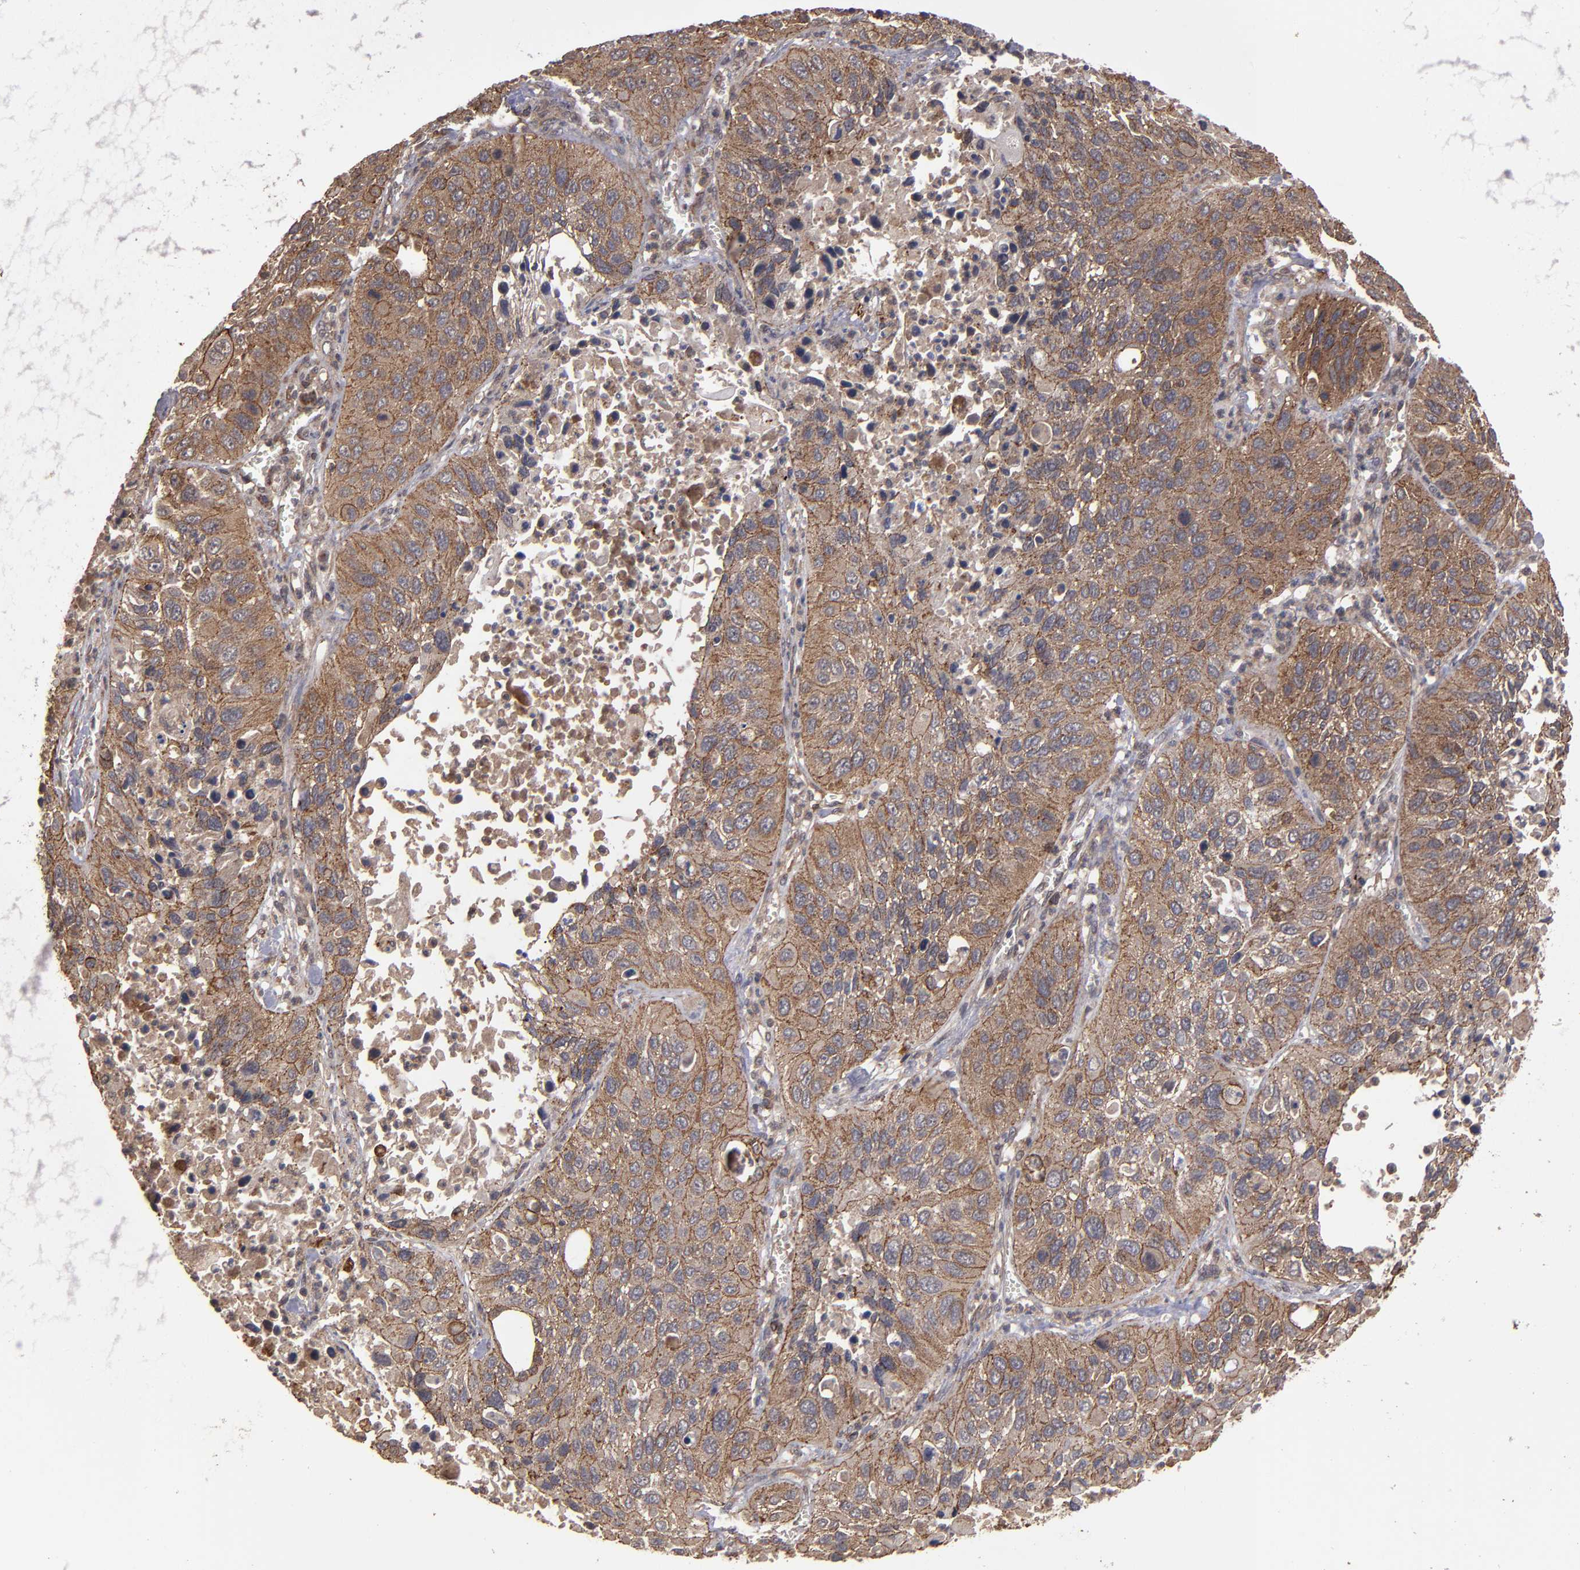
{"staining": {"intensity": "weak", "quantity": ">75%", "location": "cytoplasmic/membranous"}, "tissue": "lung cancer", "cell_type": "Tumor cells", "image_type": "cancer", "snomed": [{"axis": "morphology", "description": "Squamous cell carcinoma, NOS"}, {"axis": "topography", "description": "Lung"}], "caption": "Immunohistochemistry (DAB) staining of lung squamous cell carcinoma demonstrates weak cytoplasmic/membranous protein positivity in about >75% of tumor cells. The staining was performed using DAB to visualize the protein expression in brown, while the nuclei were stained in blue with hematoxylin (Magnification: 20x).", "gene": "RPS6KA6", "patient": {"sex": "female", "age": 76}}